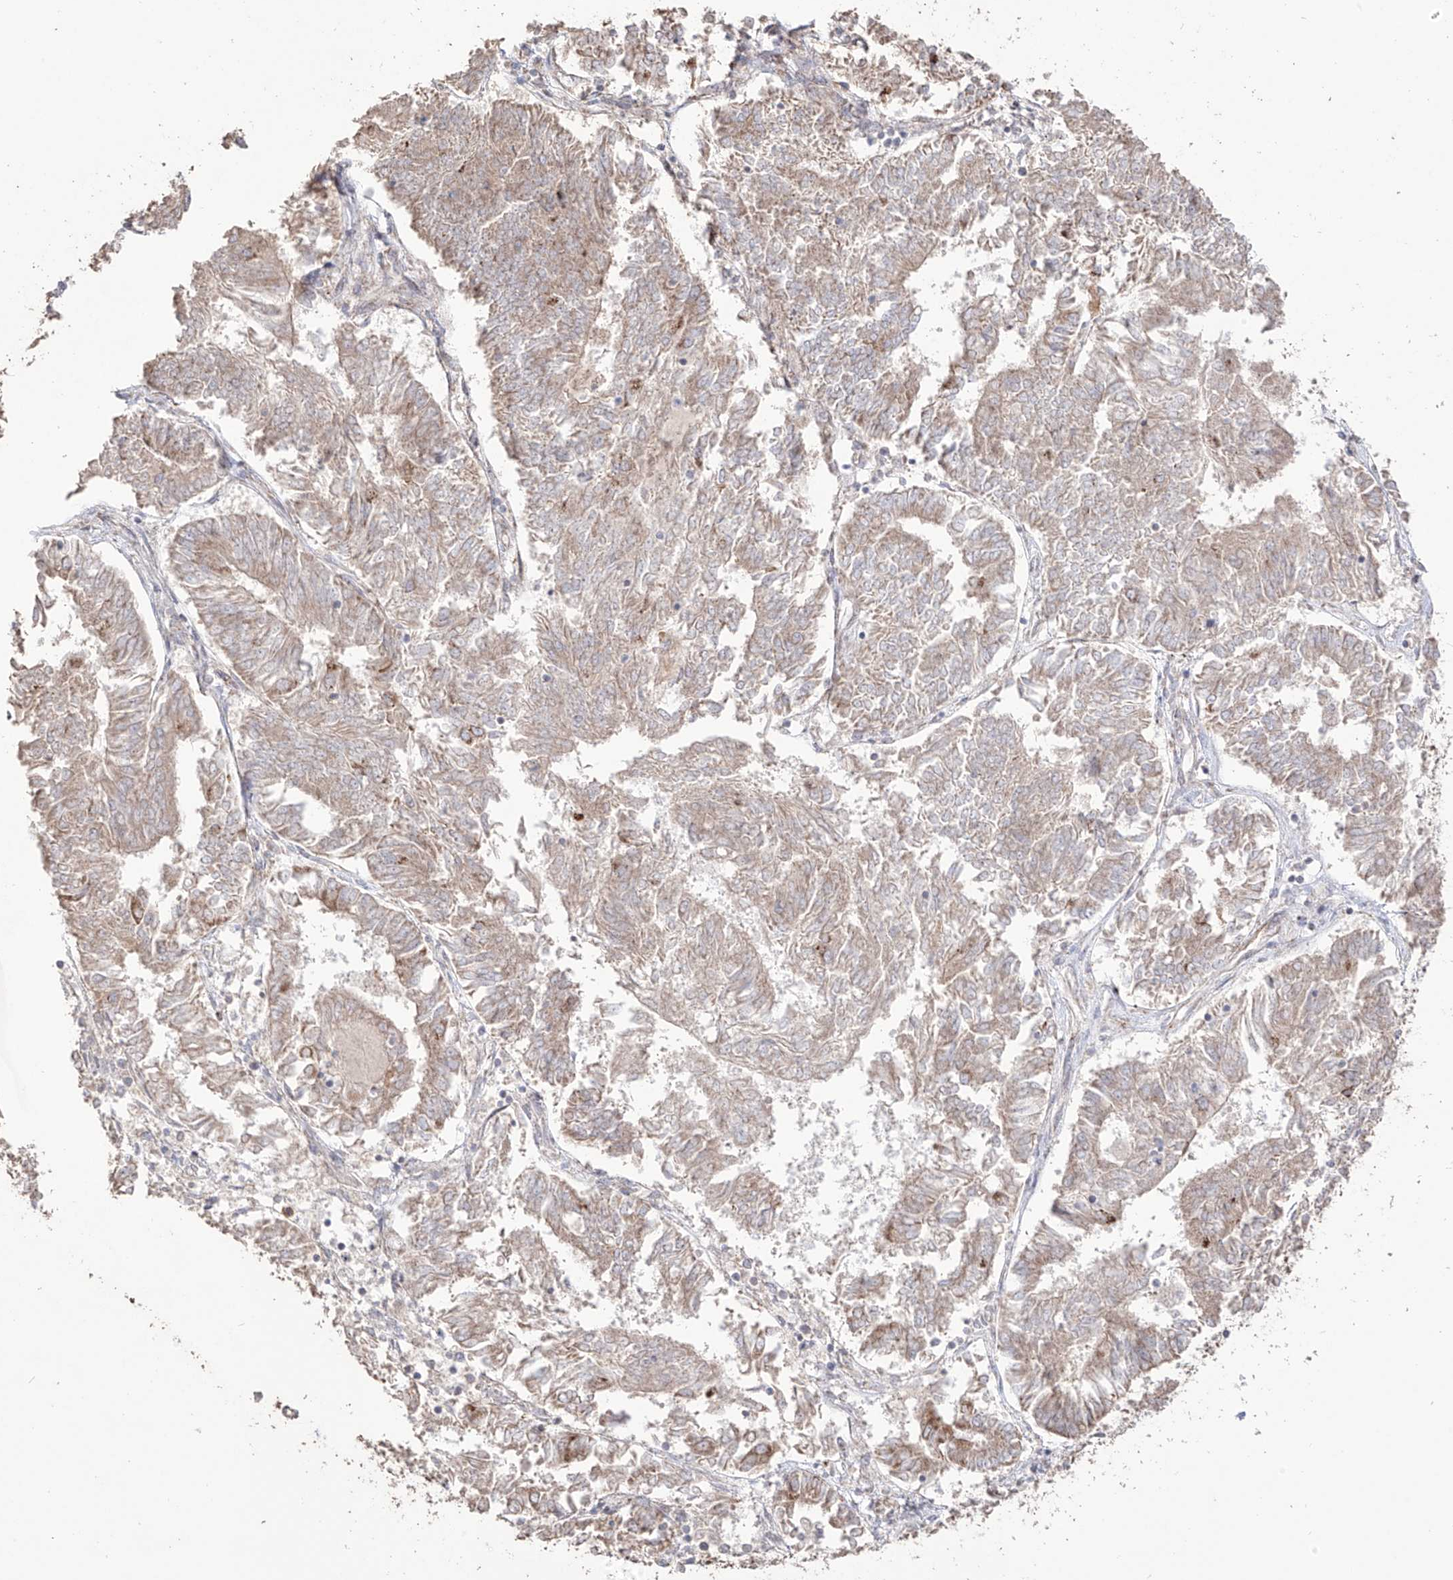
{"staining": {"intensity": "weak", "quantity": "25%-75%", "location": "cytoplasmic/membranous"}, "tissue": "endometrial cancer", "cell_type": "Tumor cells", "image_type": "cancer", "snomed": [{"axis": "morphology", "description": "Adenocarcinoma, NOS"}, {"axis": "topography", "description": "Endometrium"}], "caption": "Immunohistochemistry (IHC) staining of endometrial adenocarcinoma, which reveals low levels of weak cytoplasmic/membranous staining in about 25%-75% of tumor cells indicating weak cytoplasmic/membranous protein expression. The staining was performed using DAB (brown) for protein detection and nuclei were counterstained in hematoxylin (blue).", "gene": "YKT6", "patient": {"sex": "female", "age": 58}}